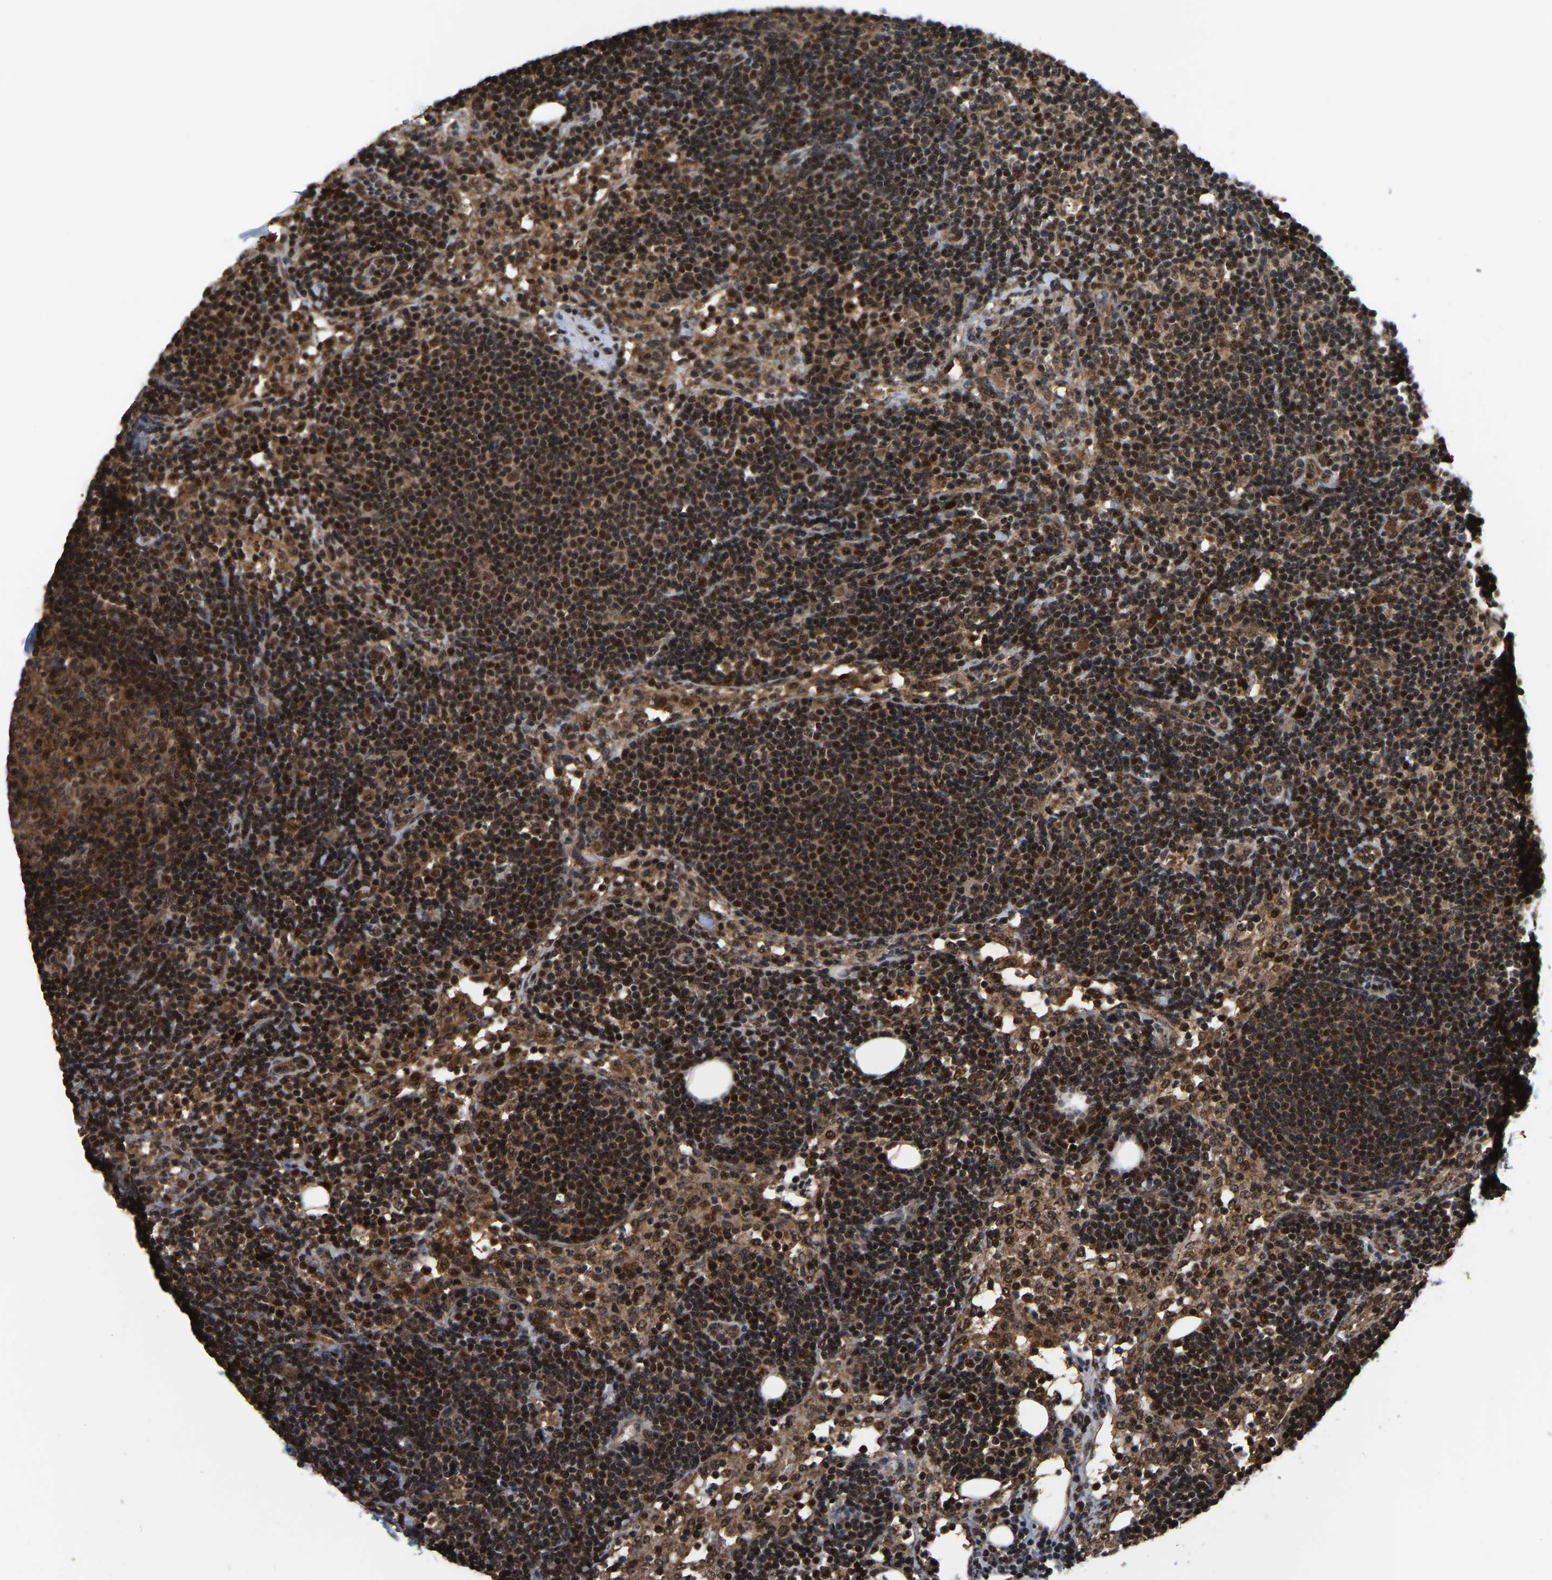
{"staining": {"intensity": "strong", "quantity": ">75%", "location": "cytoplasmic/membranous,nuclear"}, "tissue": "lymph node", "cell_type": "Germinal center cells", "image_type": "normal", "snomed": [{"axis": "morphology", "description": "Normal tissue, NOS"}, {"axis": "morphology", "description": "Carcinoid, malignant, NOS"}, {"axis": "topography", "description": "Lymph node"}], "caption": "High-power microscopy captured an IHC micrograph of normal lymph node, revealing strong cytoplasmic/membranous,nuclear expression in approximately >75% of germinal center cells.", "gene": "CIAO1", "patient": {"sex": "male", "age": 47}}